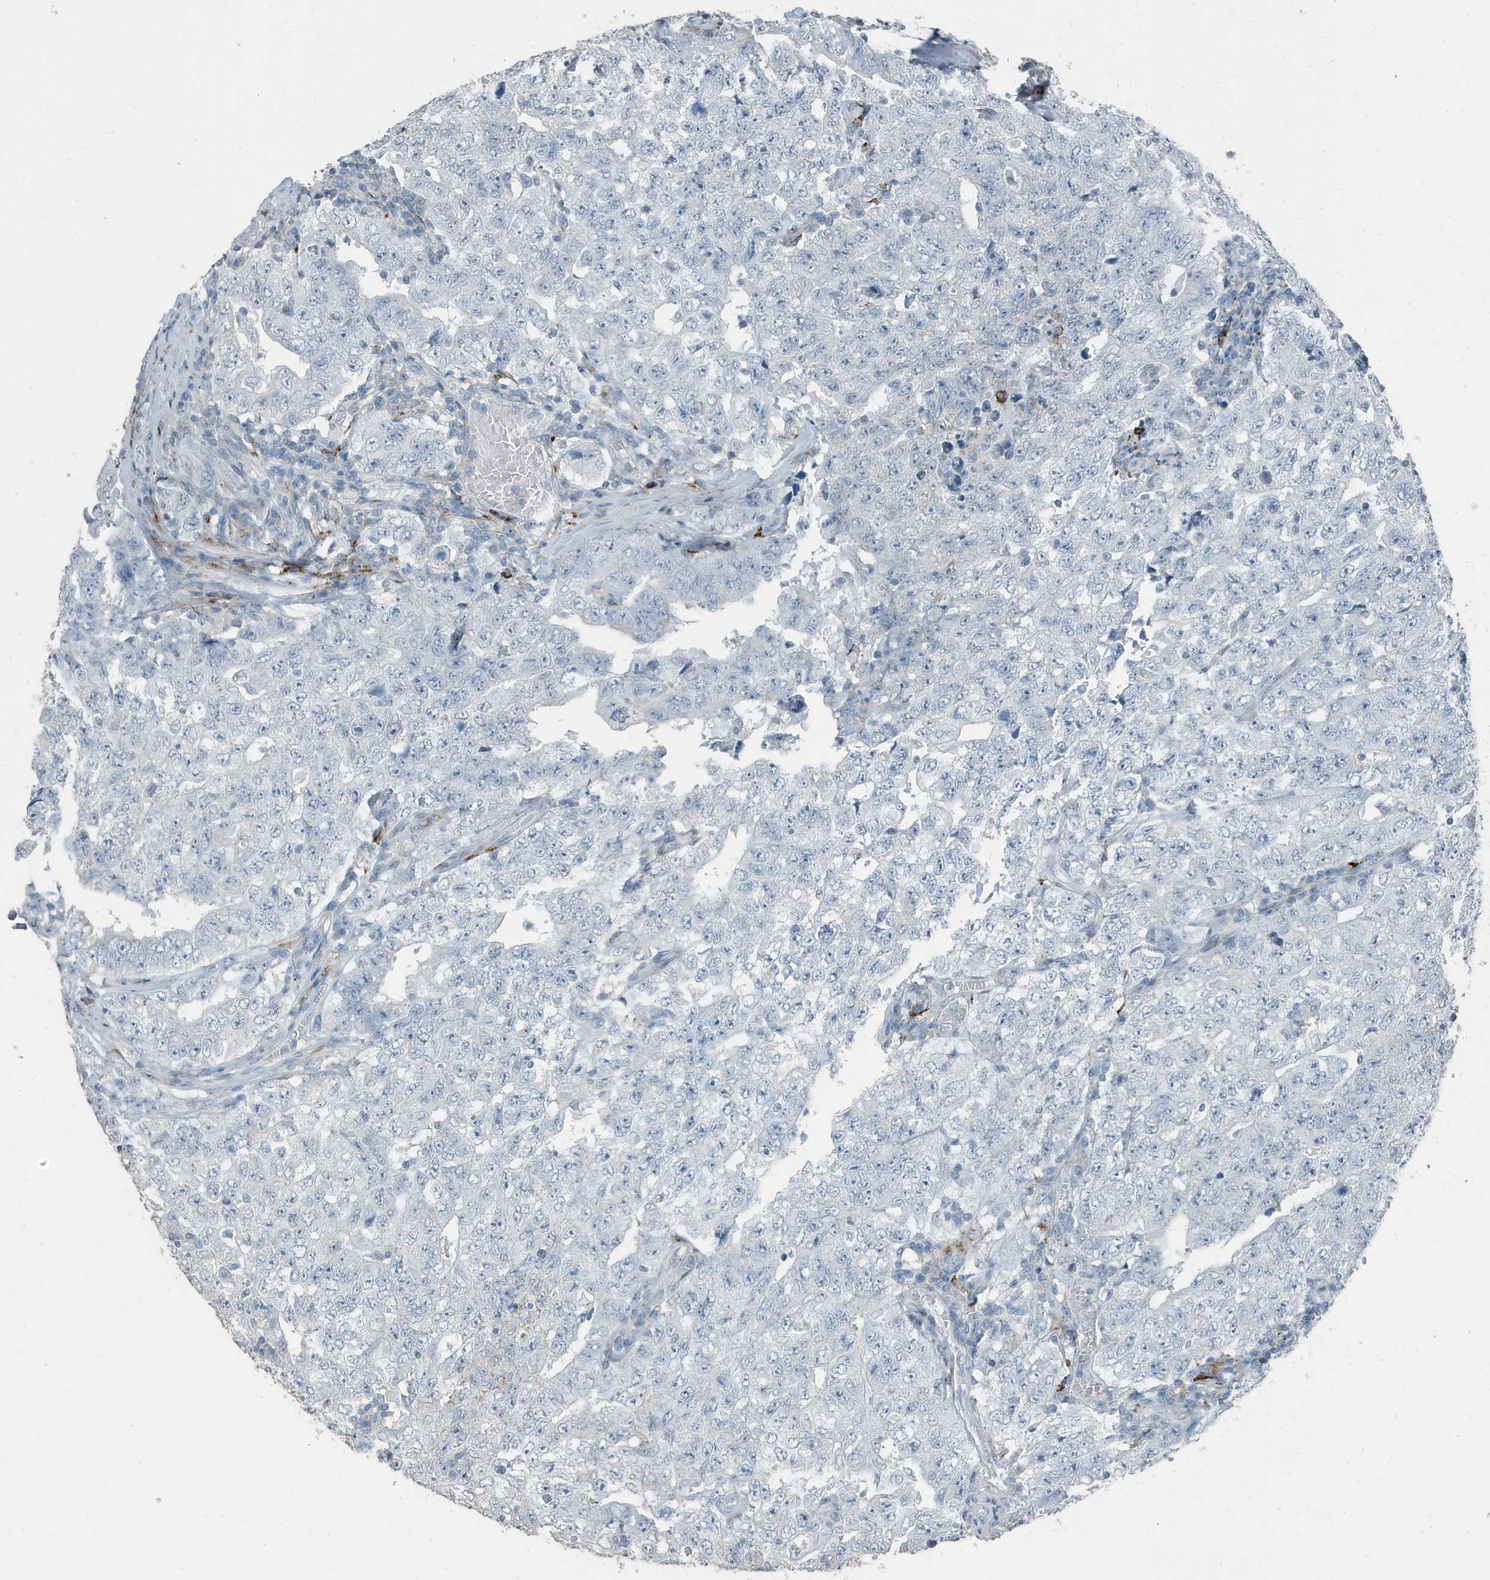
{"staining": {"intensity": "negative", "quantity": "none", "location": "none"}, "tissue": "testis cancer", "cell_type": "Tumor cells", "image_type": "cancer", "snomed": [{"axis": "morphology", "description": "Carcinoma, Embryonal, NOS"}, {"axis": "topography", "description": "Testis"}], "caption": "This is an immunohistochemistry histopathology image of embryonal carcinoma (testis). There is no expression in tumor cells.", "gene": "FAM162A", "patient": {"sex": "male", "age": 26}}